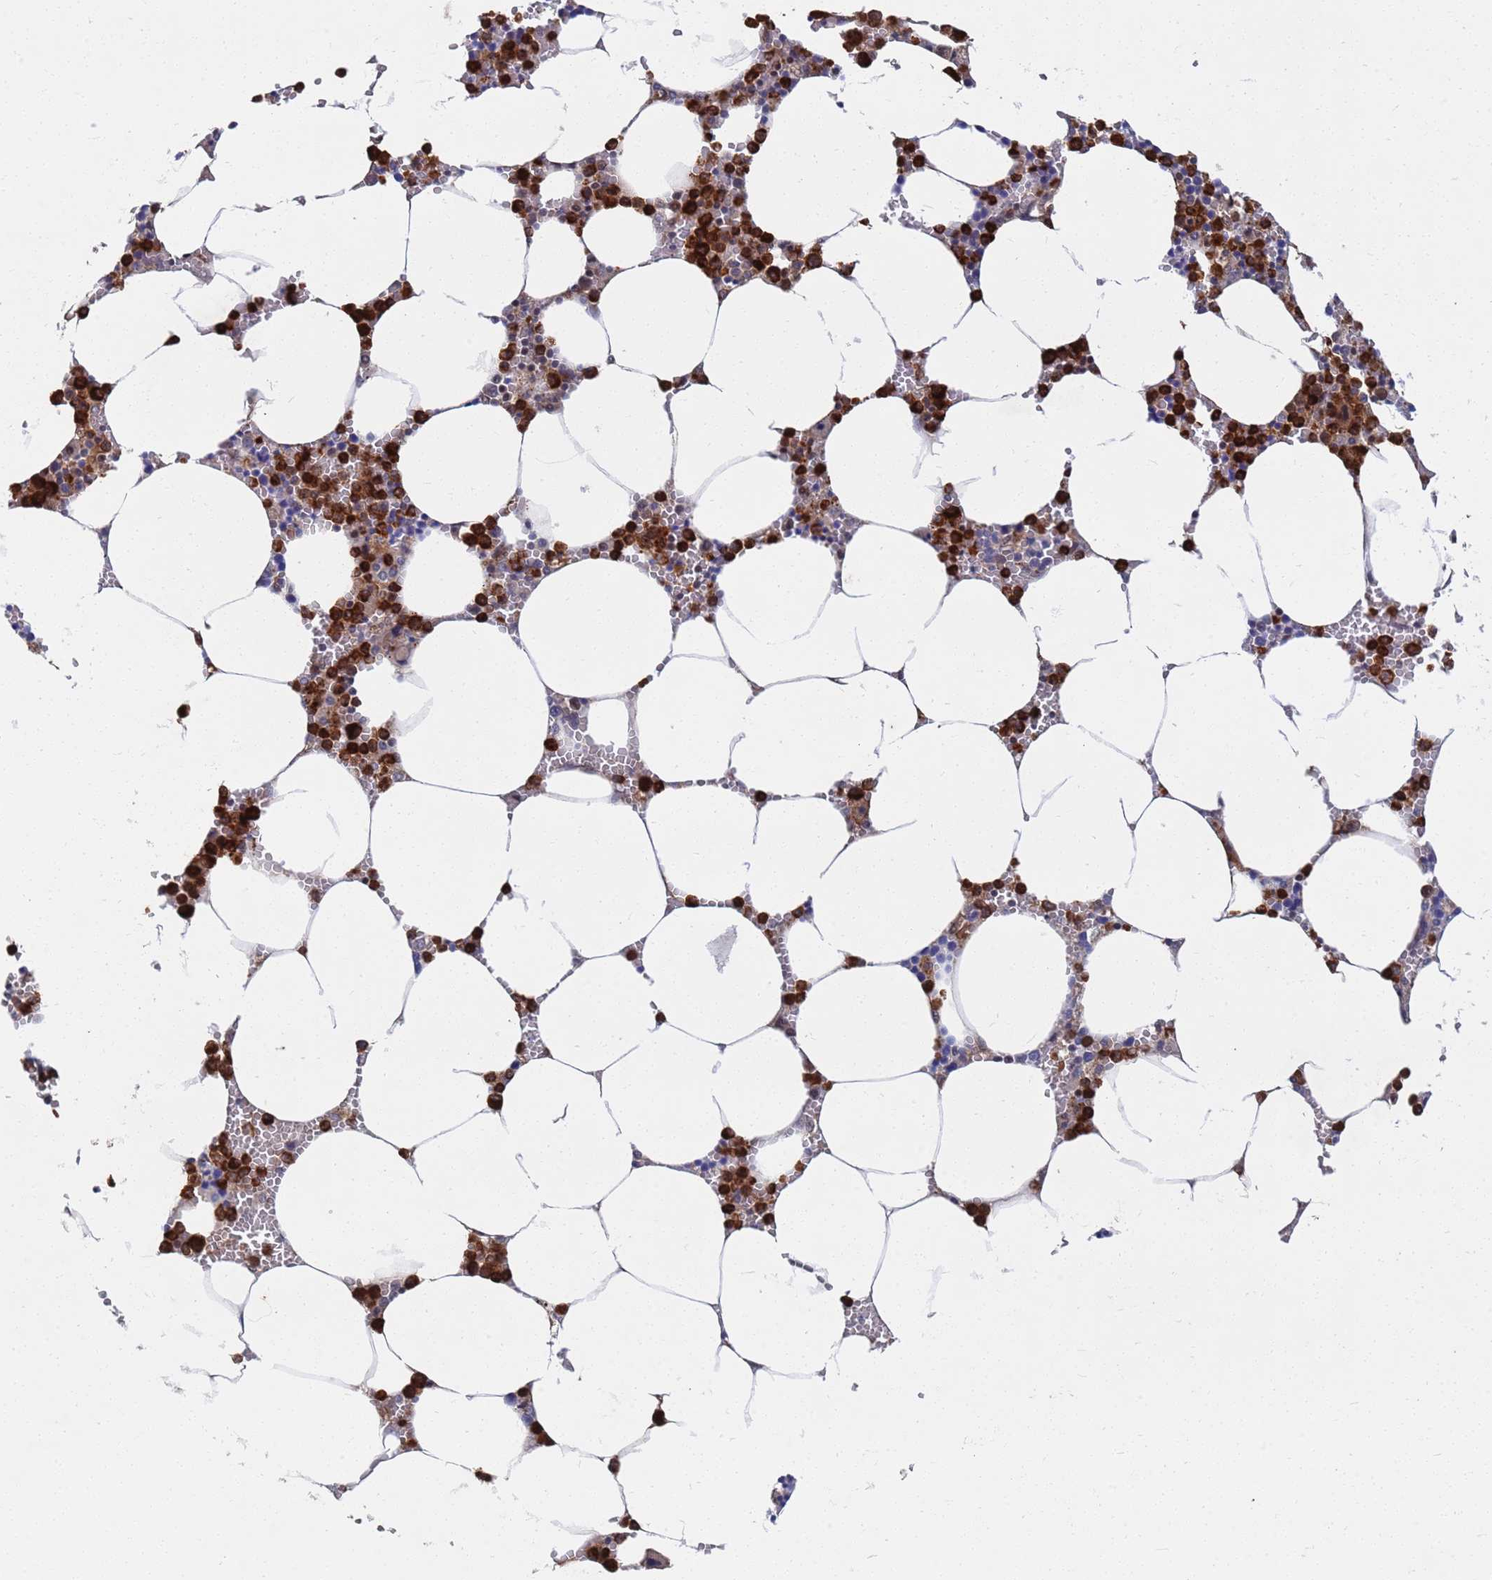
{"staining": {"intensity": "strong", "quantity": "25%-75%", "location": "cytoplasmic/membranous"}, "tissue": "bone marrow", "cell_type": "Hematopoietic cells", "image_type": "normal", "snomed": [{"axis": "morphology", "description": "Normal tissue, NOS"}, {"axis": "topography", "description": "Bone marrow"}], "caption": "Immunohistochemical staining of unremarkable bone marrow displays strong cytoplasmic/membranous protein positivity in about 25%-75% of hematopoietic cells. The protein is shown in brown color, while the nuclei are stained blue.", "gene": "TMBIM6", "patient": {"sex": "male", "age": 70}}